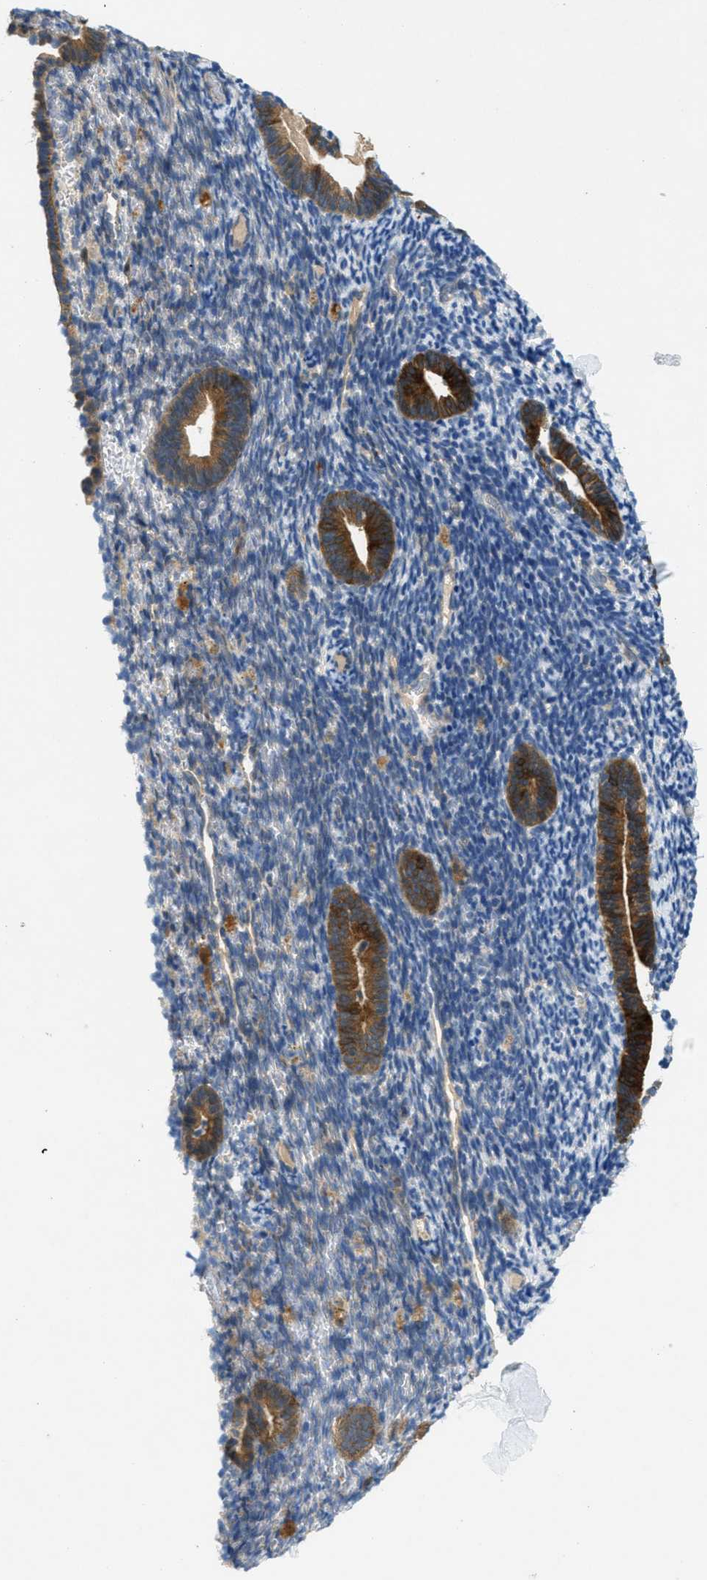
{"staining": {"intensity": "moderate", "quantity": "<25%", "location": "cytoplasmic/membranous"}, "tissue": "endometrium", "cell_type": "Cells in endometrial stroma", "image_type": "normal", "snomed": [{"axis": "morphology", "description": "Normal tissue, NOS"}, {"axis": "topography", "description": "Endometrium"}], "caption": "Immunohistochemical staining of normal endometrium demonstrates low levels of moderate cytoplasmic/membranous positivity in about <25% of cells in endometrial stroma.", "gene": "RIPK2", "patient": {"sex": "female", "age": 51}}